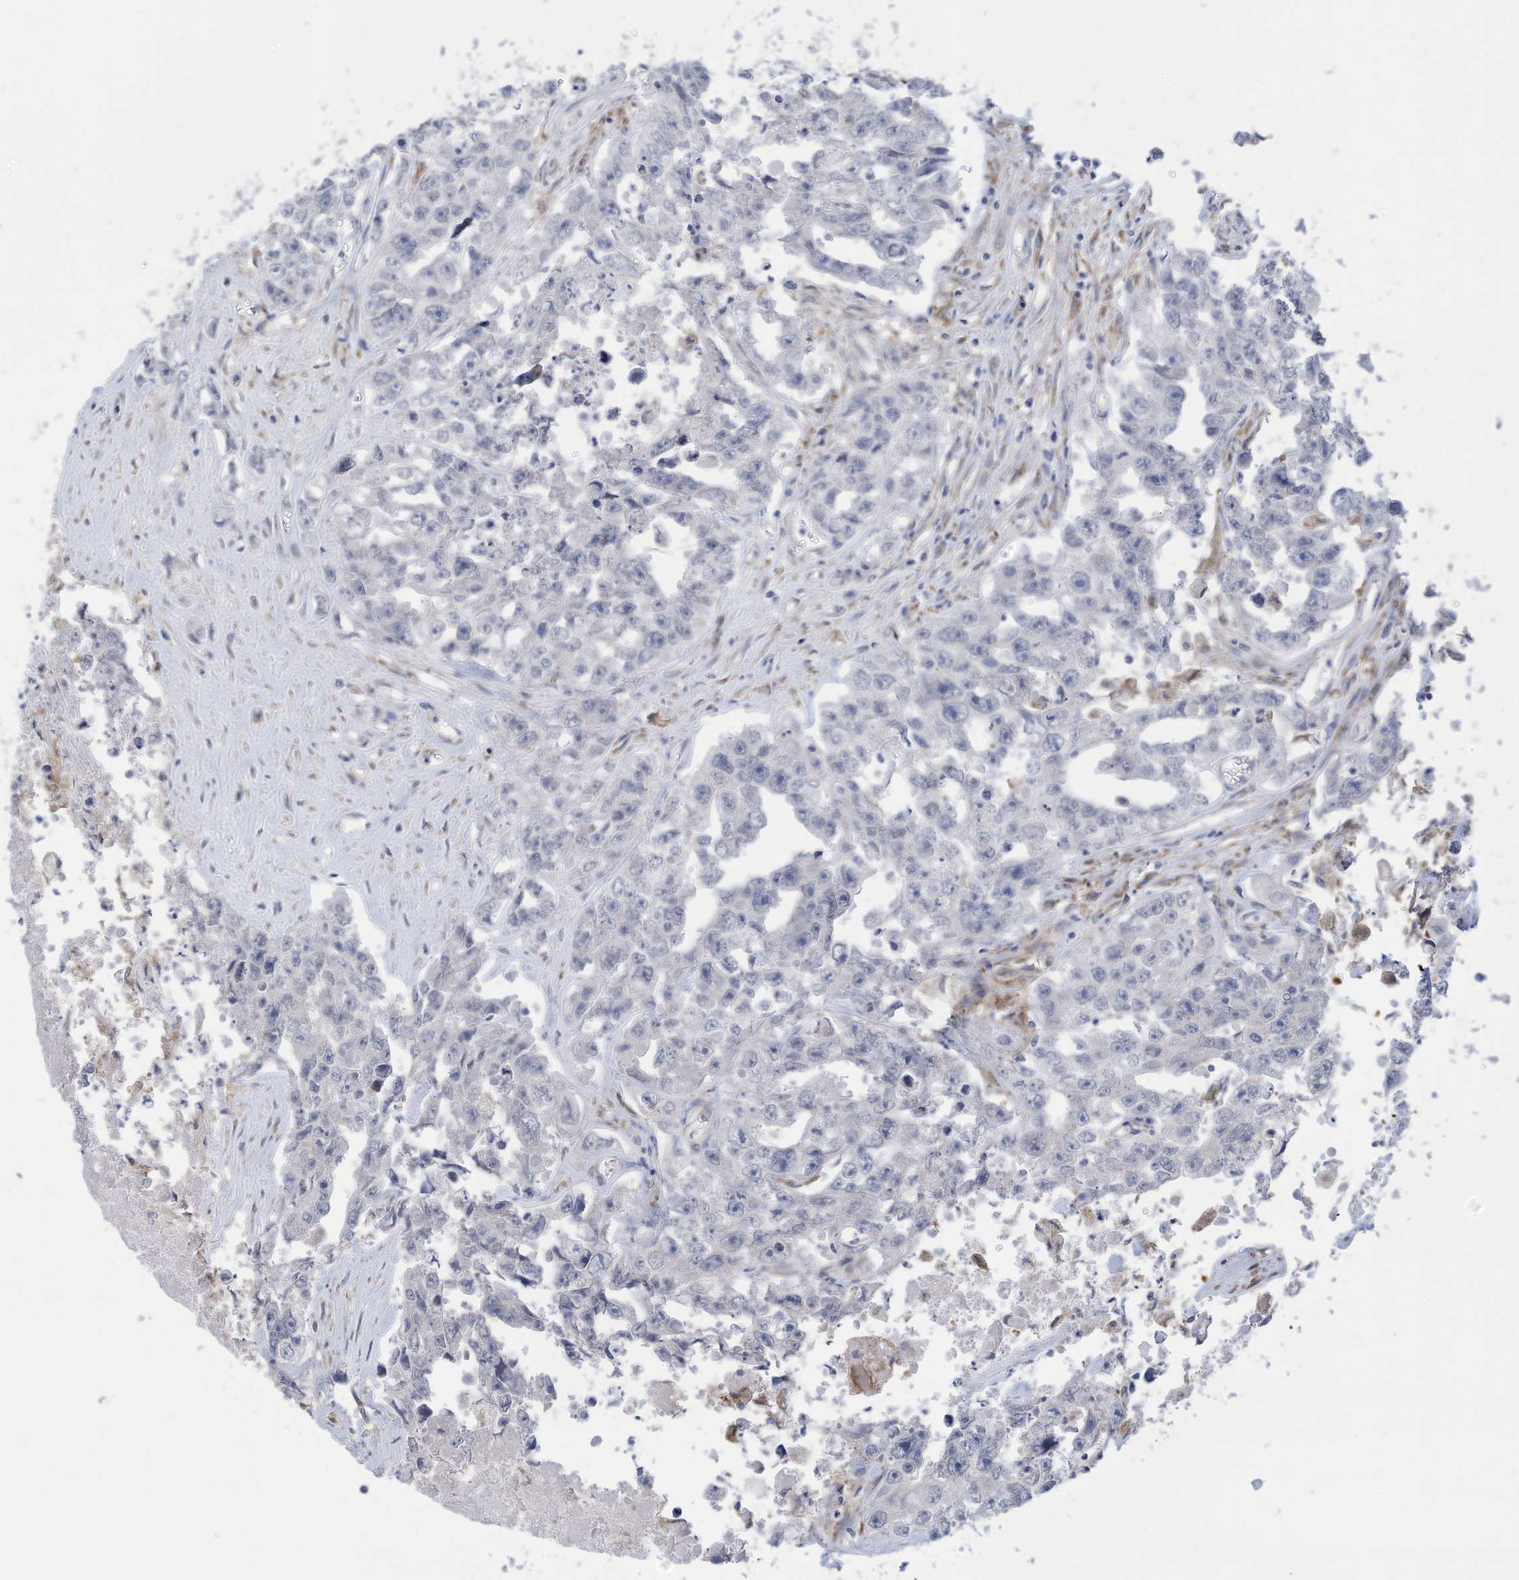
{"staining": {"intensity": "negative", "quantity": "none", "location": "none"}, "tissue": "testis cancer", "cell_type": "Tumor cells", "image_type": "cancer", "snomed": [{"axis": "morphology", "description": "Seminoma, NOS"}, {"axis": "morphology", "description": "Carcinoma, Embryonal, NOS"}, {"axis": "topography", "description": "Testis"}], "caption": "Immunohistochemistry (IHC) photomicrograph of neoplastic tissue: testis seminoma stained with DAB (3,3'-diaminobenzidine) displays no significant protein staining in tumor cells.", "gene": "ZNF292", "patient": {"sex": "male", "age": 43}}